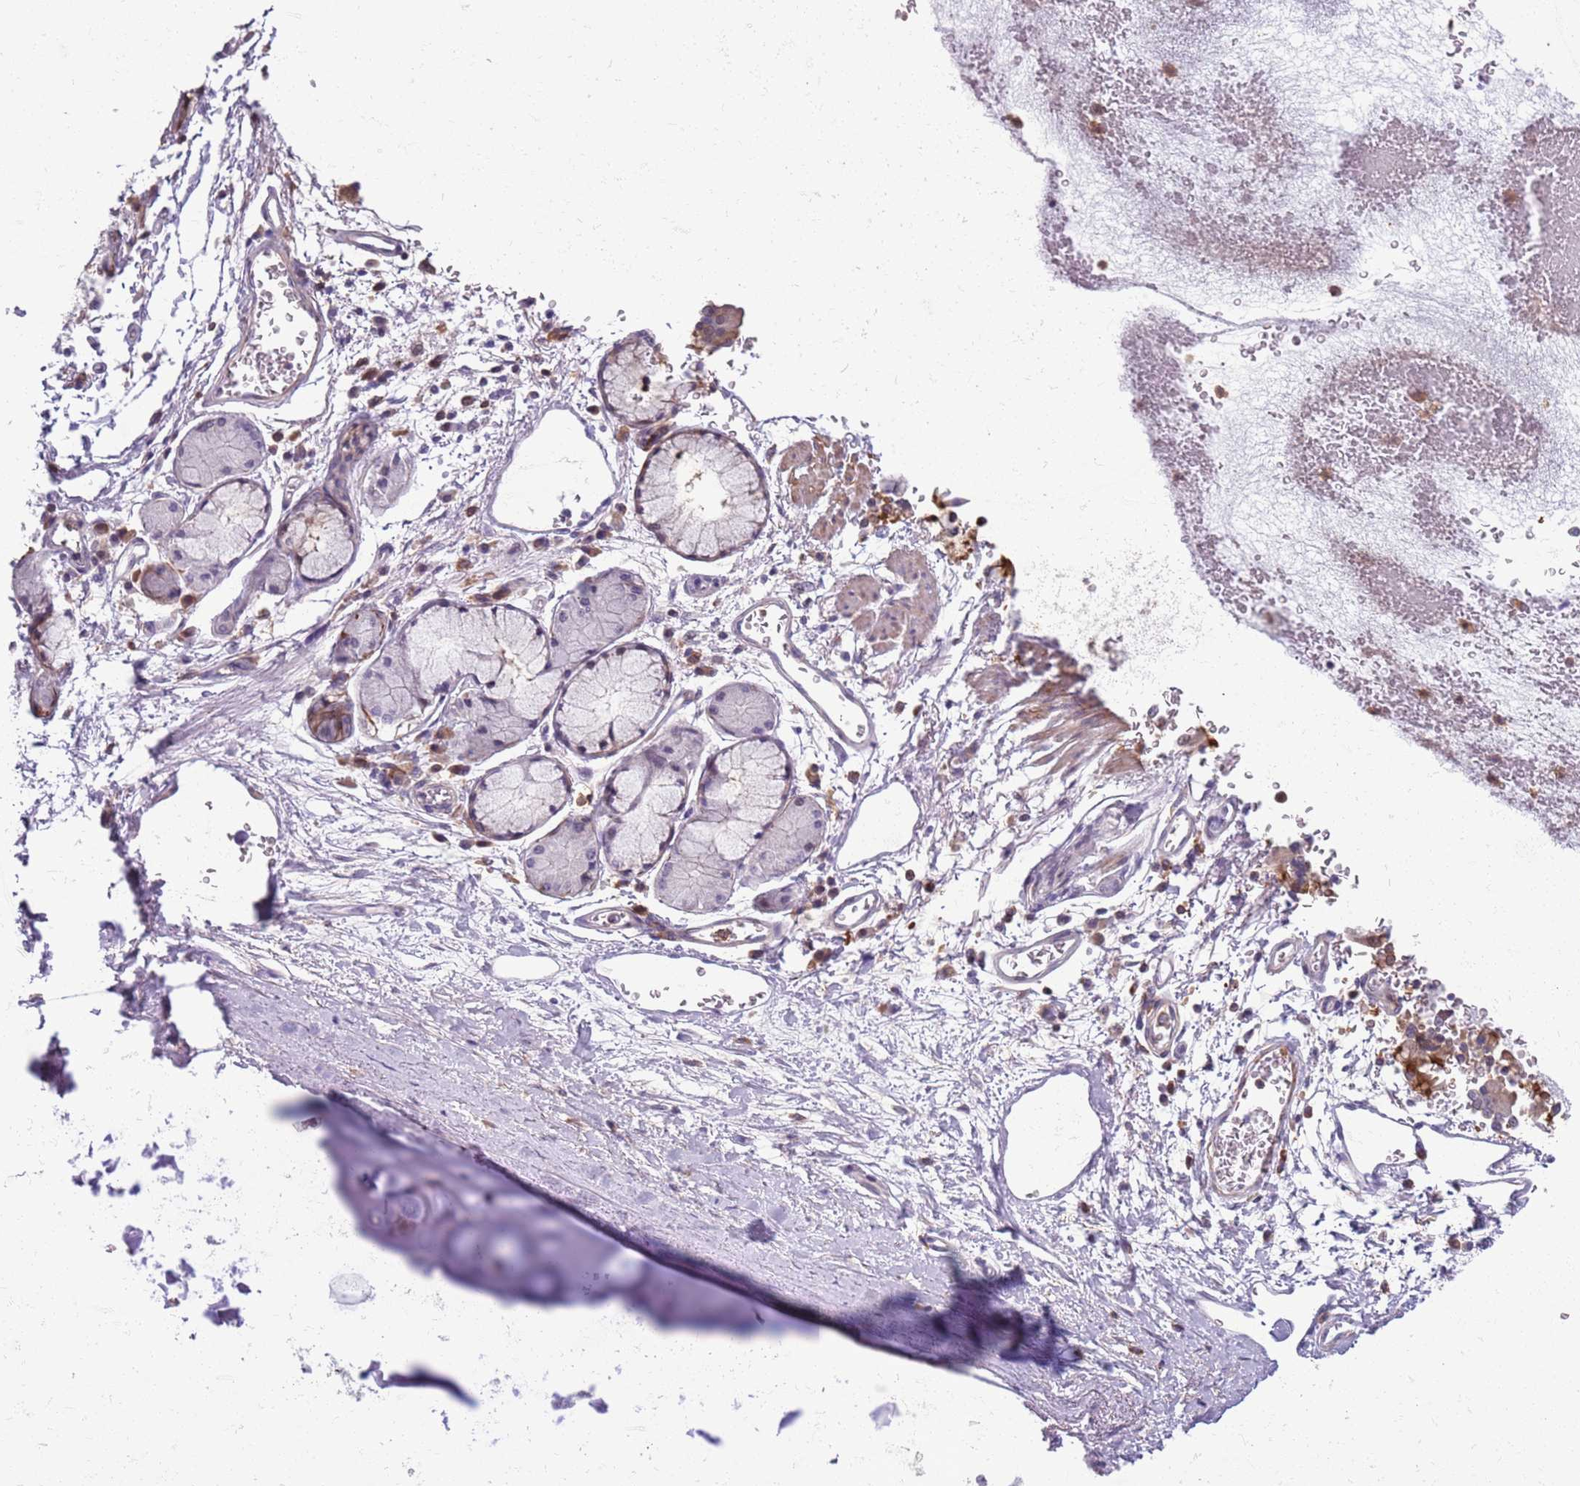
{"staining": {"intensity": "negative", "quantity": "none", "location": "none"}, "tissue": "adipose tissue", "cell_type": "Adipocytes", "image_type": "normal", "snomed": [{"axis": "morphology", "description": "Normal tissue, NOS"}, {"axis": "topography", "description": "Cartilage tissue"}], "caption": "Immunohistochemical staining of unremarkable human adipose tissue demonstrates no significant staining in adipocytes.", "gene": "JAML", "patient": {"sex": "male", "age": 73}}